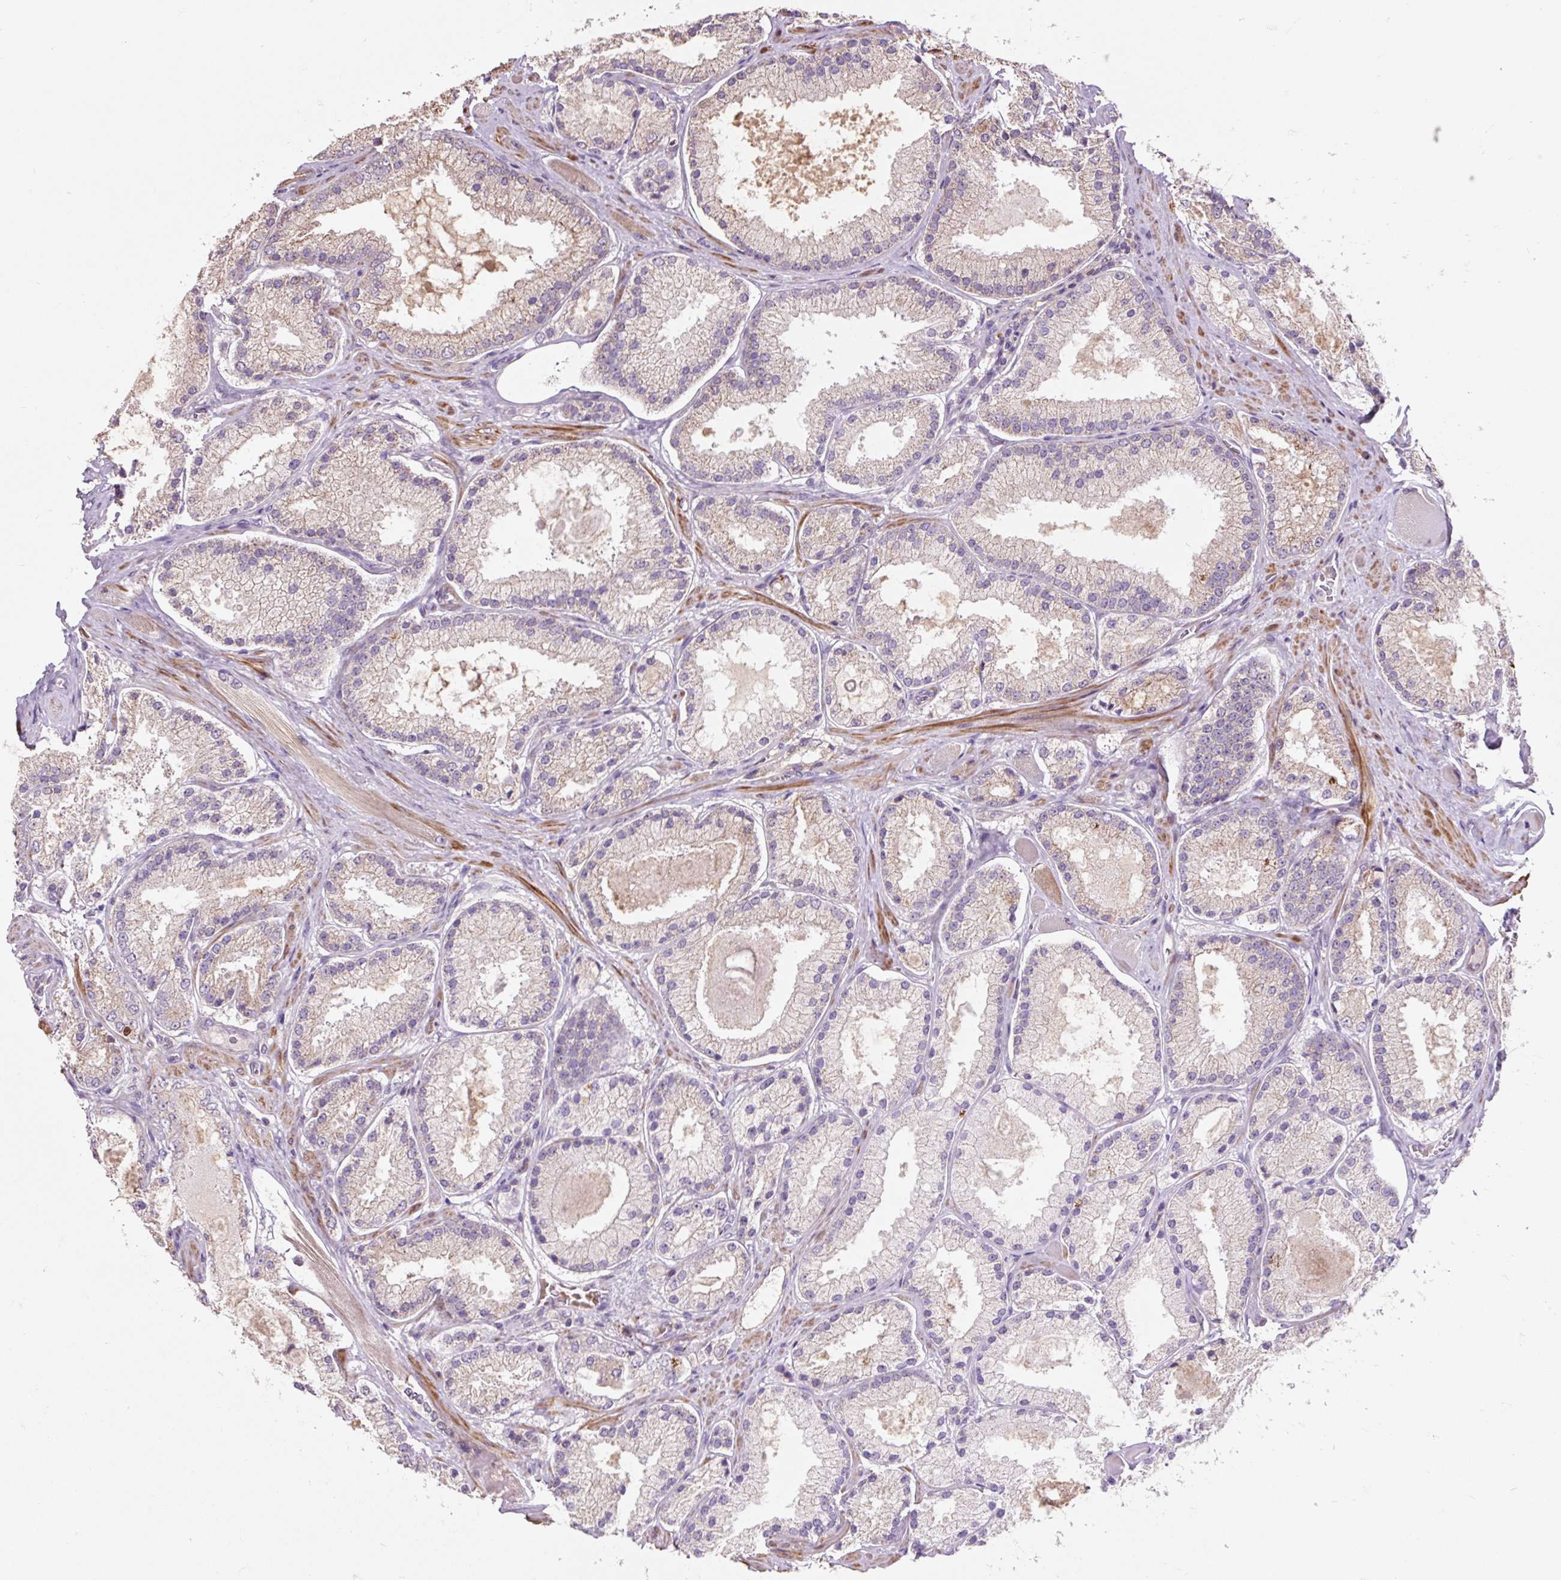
{"staining": {"intensity": "negative", "quantity": "none", "location": "none"}, "tissue": "prostate cancer", "cell_type": "Tumor cells", "image_type": "cancer", "snomed": [{"axis": "morphology", "description": "Adenocarcinoma, High grade"}, {"axis": "topography", "description": "Prostate"}], "caption": "An immunohistochemistry image of prostate high-grade adenocarcinoma is shown. There is no staining in tumor cells of prostate high-grade adenocarcinoma.", "gene": "PRIMPOL", "patient": {"sex": "male", "age": 68}}